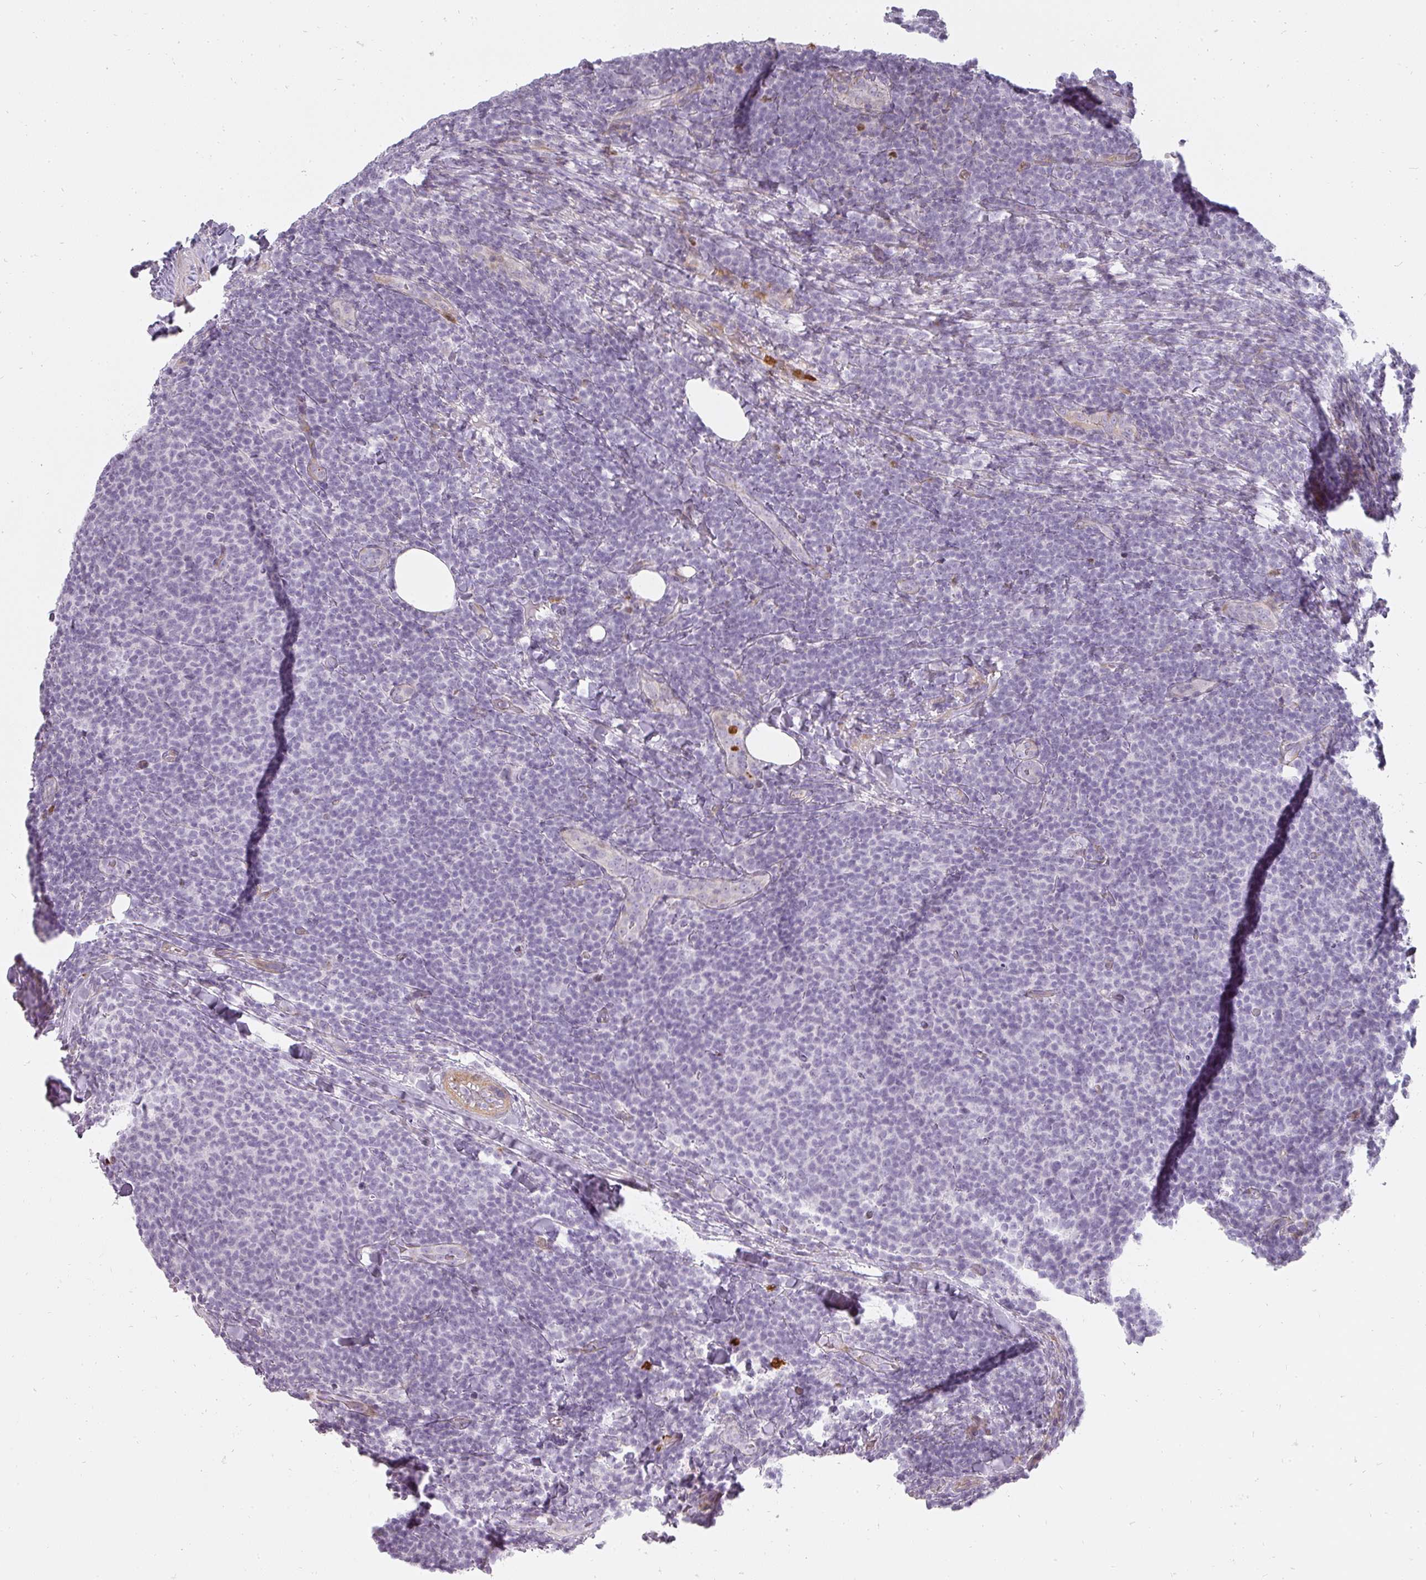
{"staining": {"intensity": "negative", "quantity": "none", "location": "none"}, "tissue": "lymphoma", "cell_type": "Tumor cells", "image_type": "cancer", "snomed": [{"axis": "morphology", "description": "Malignant lymphoma, non-Hodgkin's type, Low grade"}, {"axis": "topography", "description": "Lymph node"}], "caption": "Immunohistochemistry (IHC) photomicrograph of neoplastic tissue: malignant lymphoma, non-Hodgkin's type (low-grade) stained with DAB (3,3'-diaminobenzidine) shows no significant protein expression in tumor cells.", "gene": "BIK", "patient": {"sex": "male", "age": 66}}